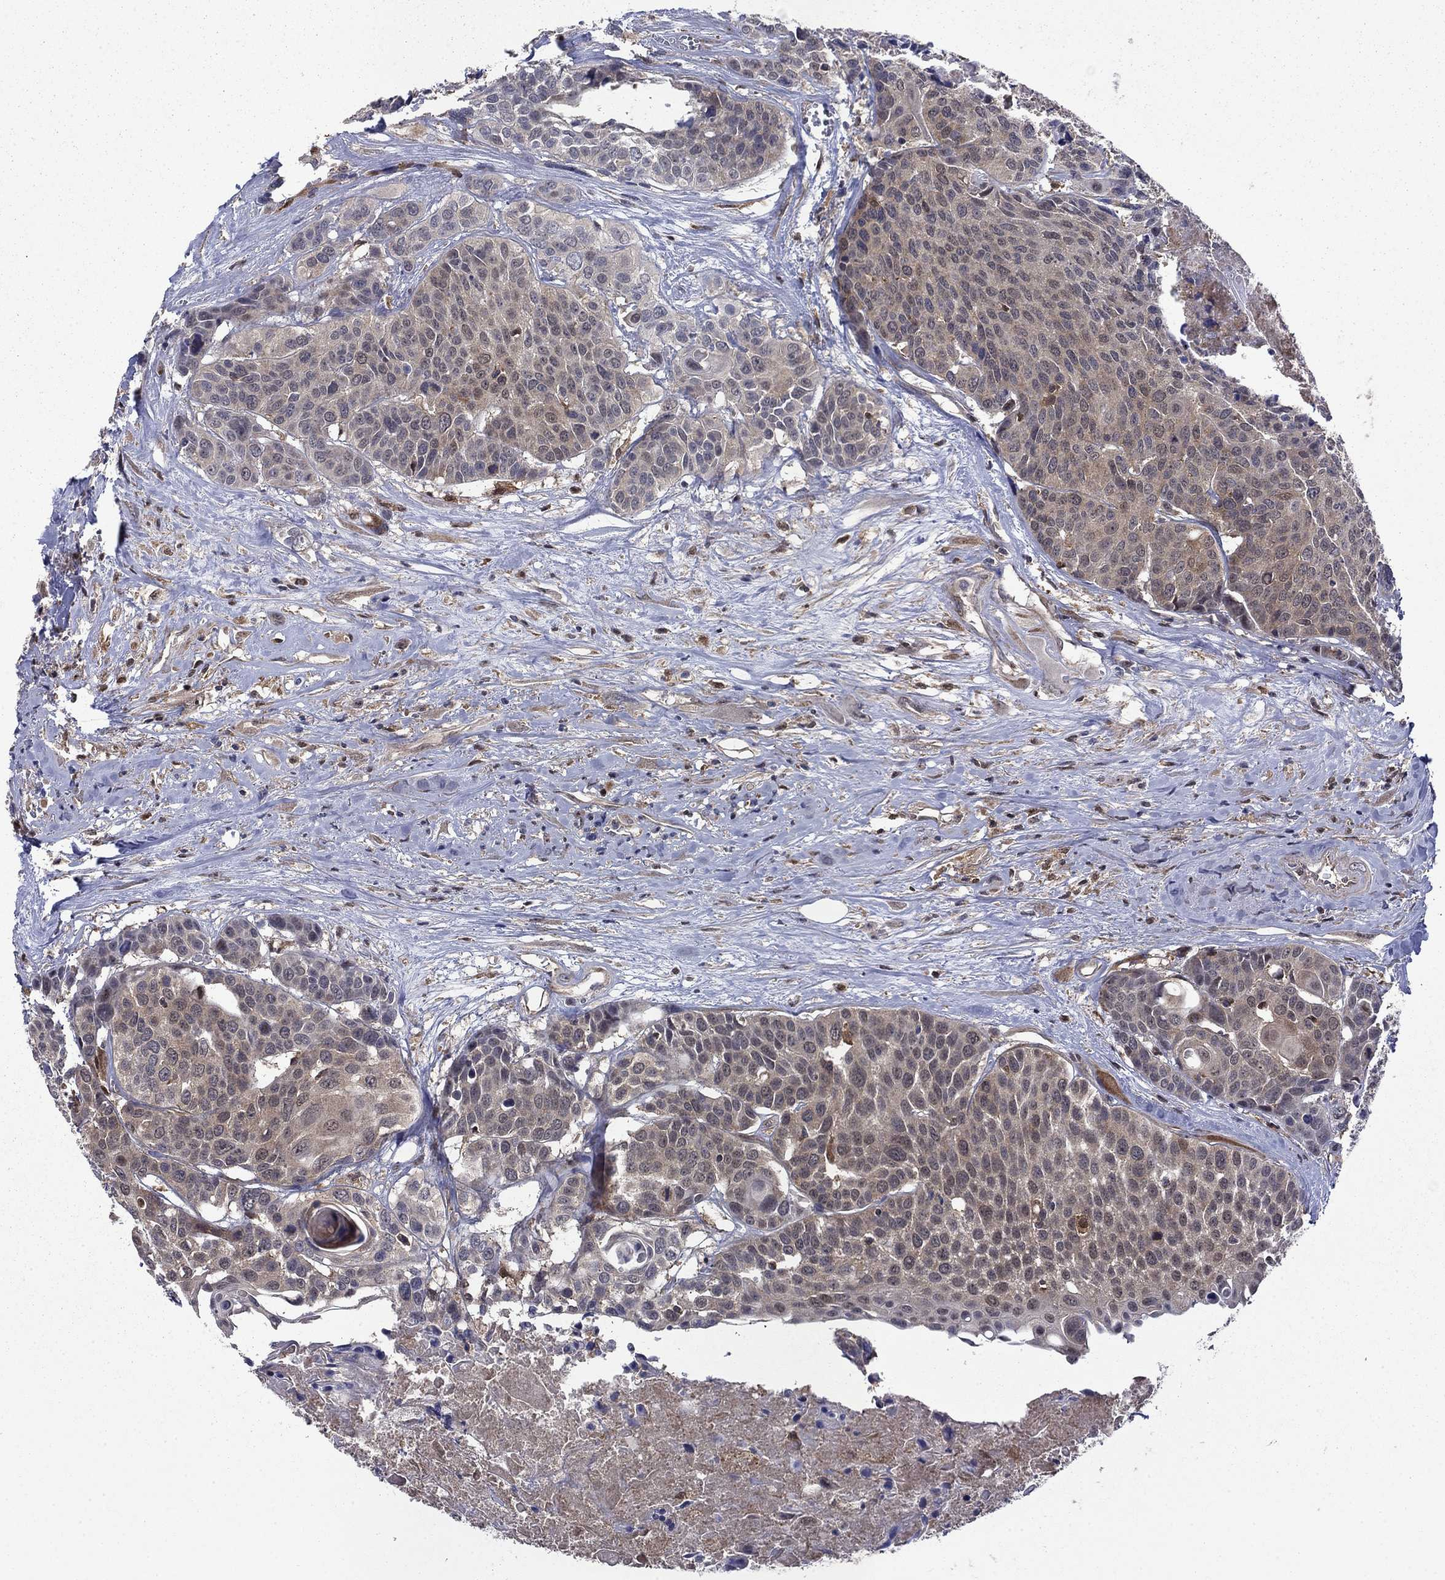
{"staining": {"intensity": "negative", "quantity": "none", "location": "none"}, "tissue": "head and neck cancer", "cell_type": "Tumor cells", "image_type": "cancer", "snomed": [{"axis": "morphology", "description": "Squamous cell carcinoma, NOS"}, {"axis": "topography", "description": "Oral tissue"}, {"axis": "topography", "description": "Head-Neck"}], "caption": "Immunohistochemistry (IHC) of human squamous cell carcinoma (head and neck) displays no positivity in tumor cells. The staining is performed using DAB brown chromogen with nuclei counter-stained in using hematoxylin.", "gene": "TPMT", "patient": {"sex": "male", "age": 56}}